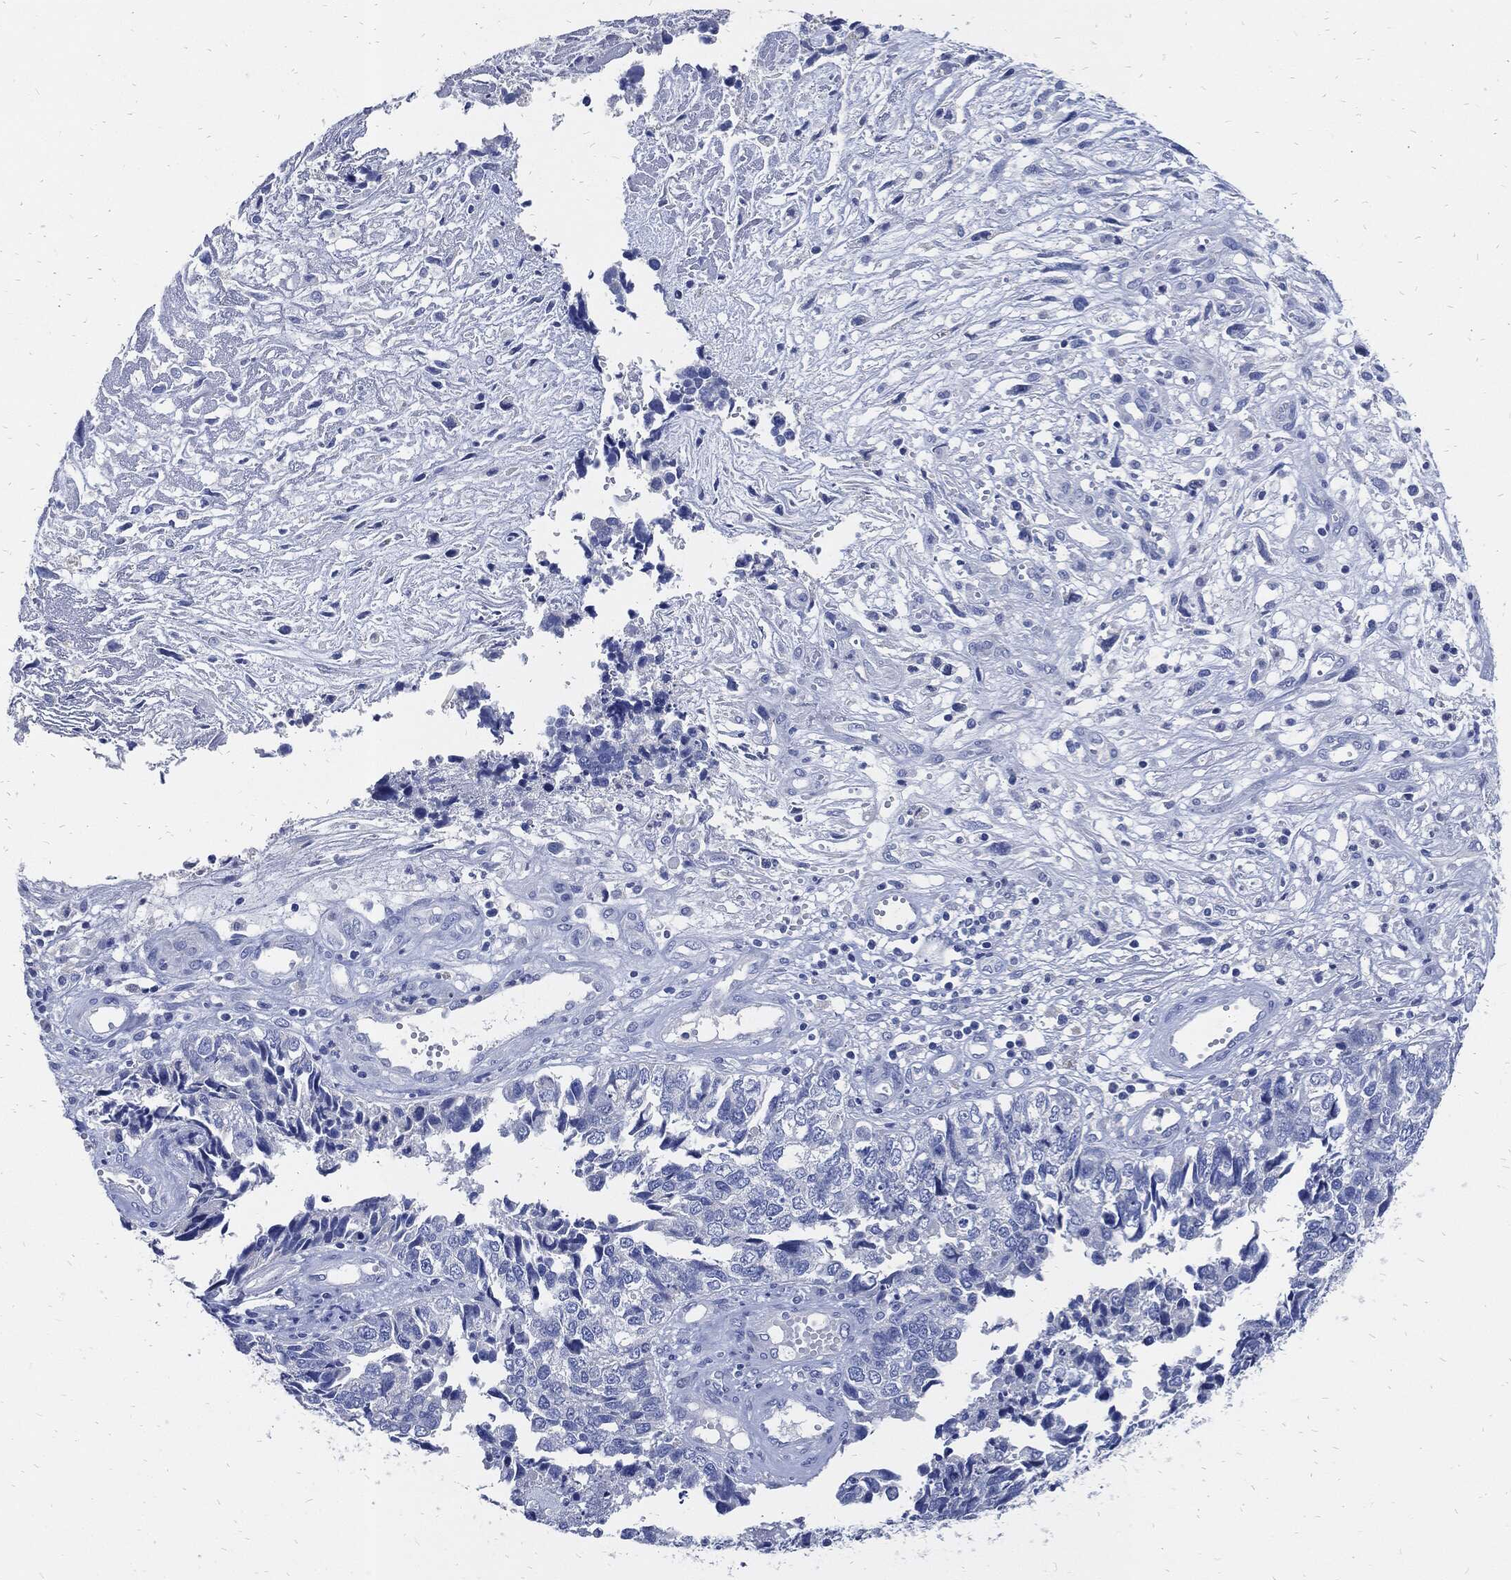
{"staining": {"intensity": "negative", "quantity": "none", "location": "none"}, "tissue": "cervical cancer", "cell_type": "Tumor cells", "image_type": "cancer", "snomed": [{"axis": "morphology", "description": "Squamous cell carcinoma, NOS"}, {"axis": "topography", "description": "Cervix"}], "caption": "DAB immunohistochemical staining of human cervical cancer shows no significant staining in tumor cells. (Brightfield microscopy of DAB immunohistochemistry at high magnification).", "gene": "FABP4", "patient": {"sex": "female", "age": 63}}